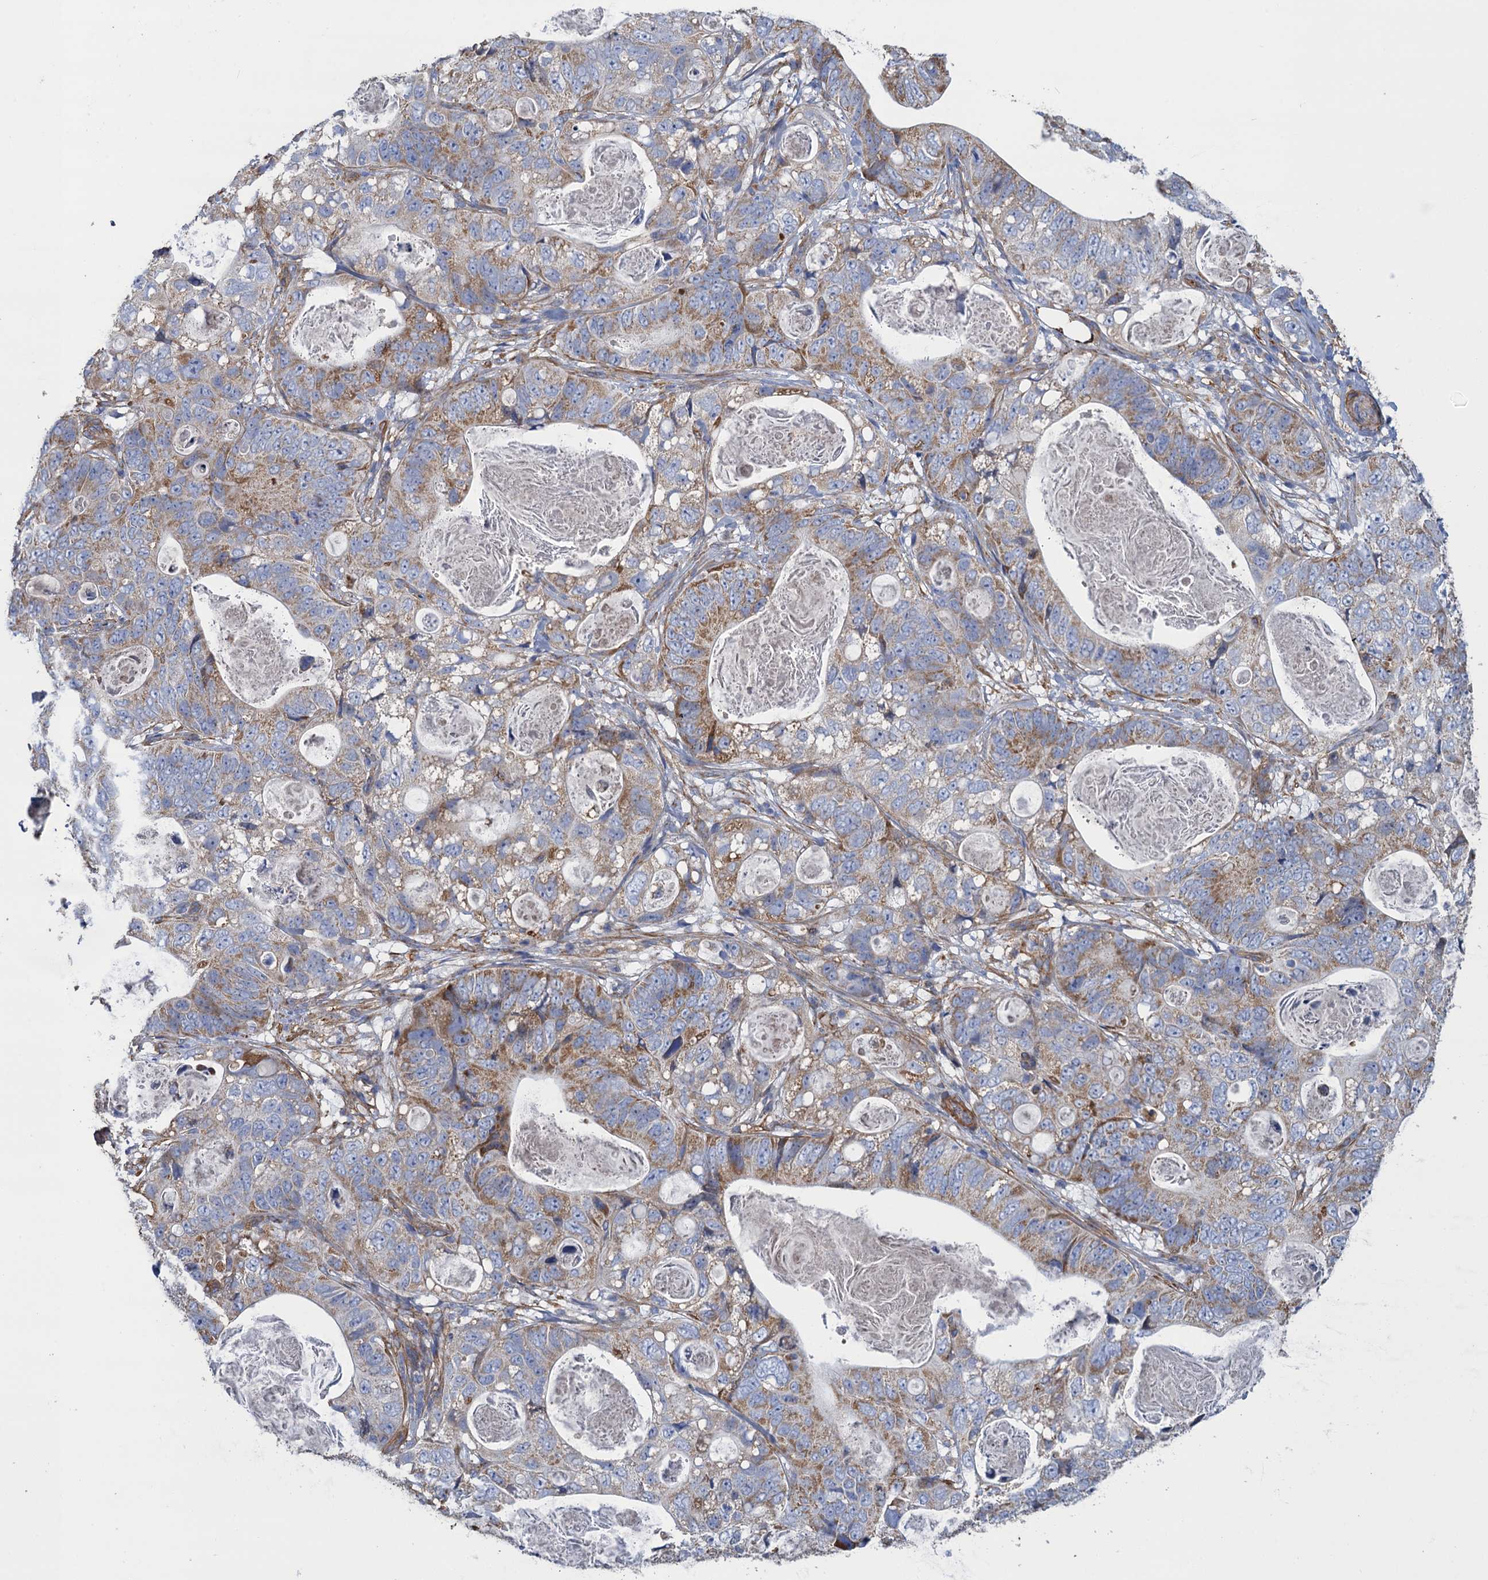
{"staining": {"intensity": "moderate", "quantity": "<25%", "location": "cytoplasmic/membranous"}, "tissue": "stomach cancer", "cell_type": "Tumor cells", "image_type": "cancer", "snomed": [{"axis": "morphology", "description": "Normal tissue, NOS"}, {"axis": "morphology", "description": "Adenocarcinoma, NOS"}, {"axis": "topography", "description": "Stomach"}], "caption": "Stomach adenocarcinoma stained for a protein (brown) shows moderate cytoplasmic/membranous positive expression in about <25% of tumor cells.", "gene": "GCSH", "patient": {"sex": "female", "age": 89}}